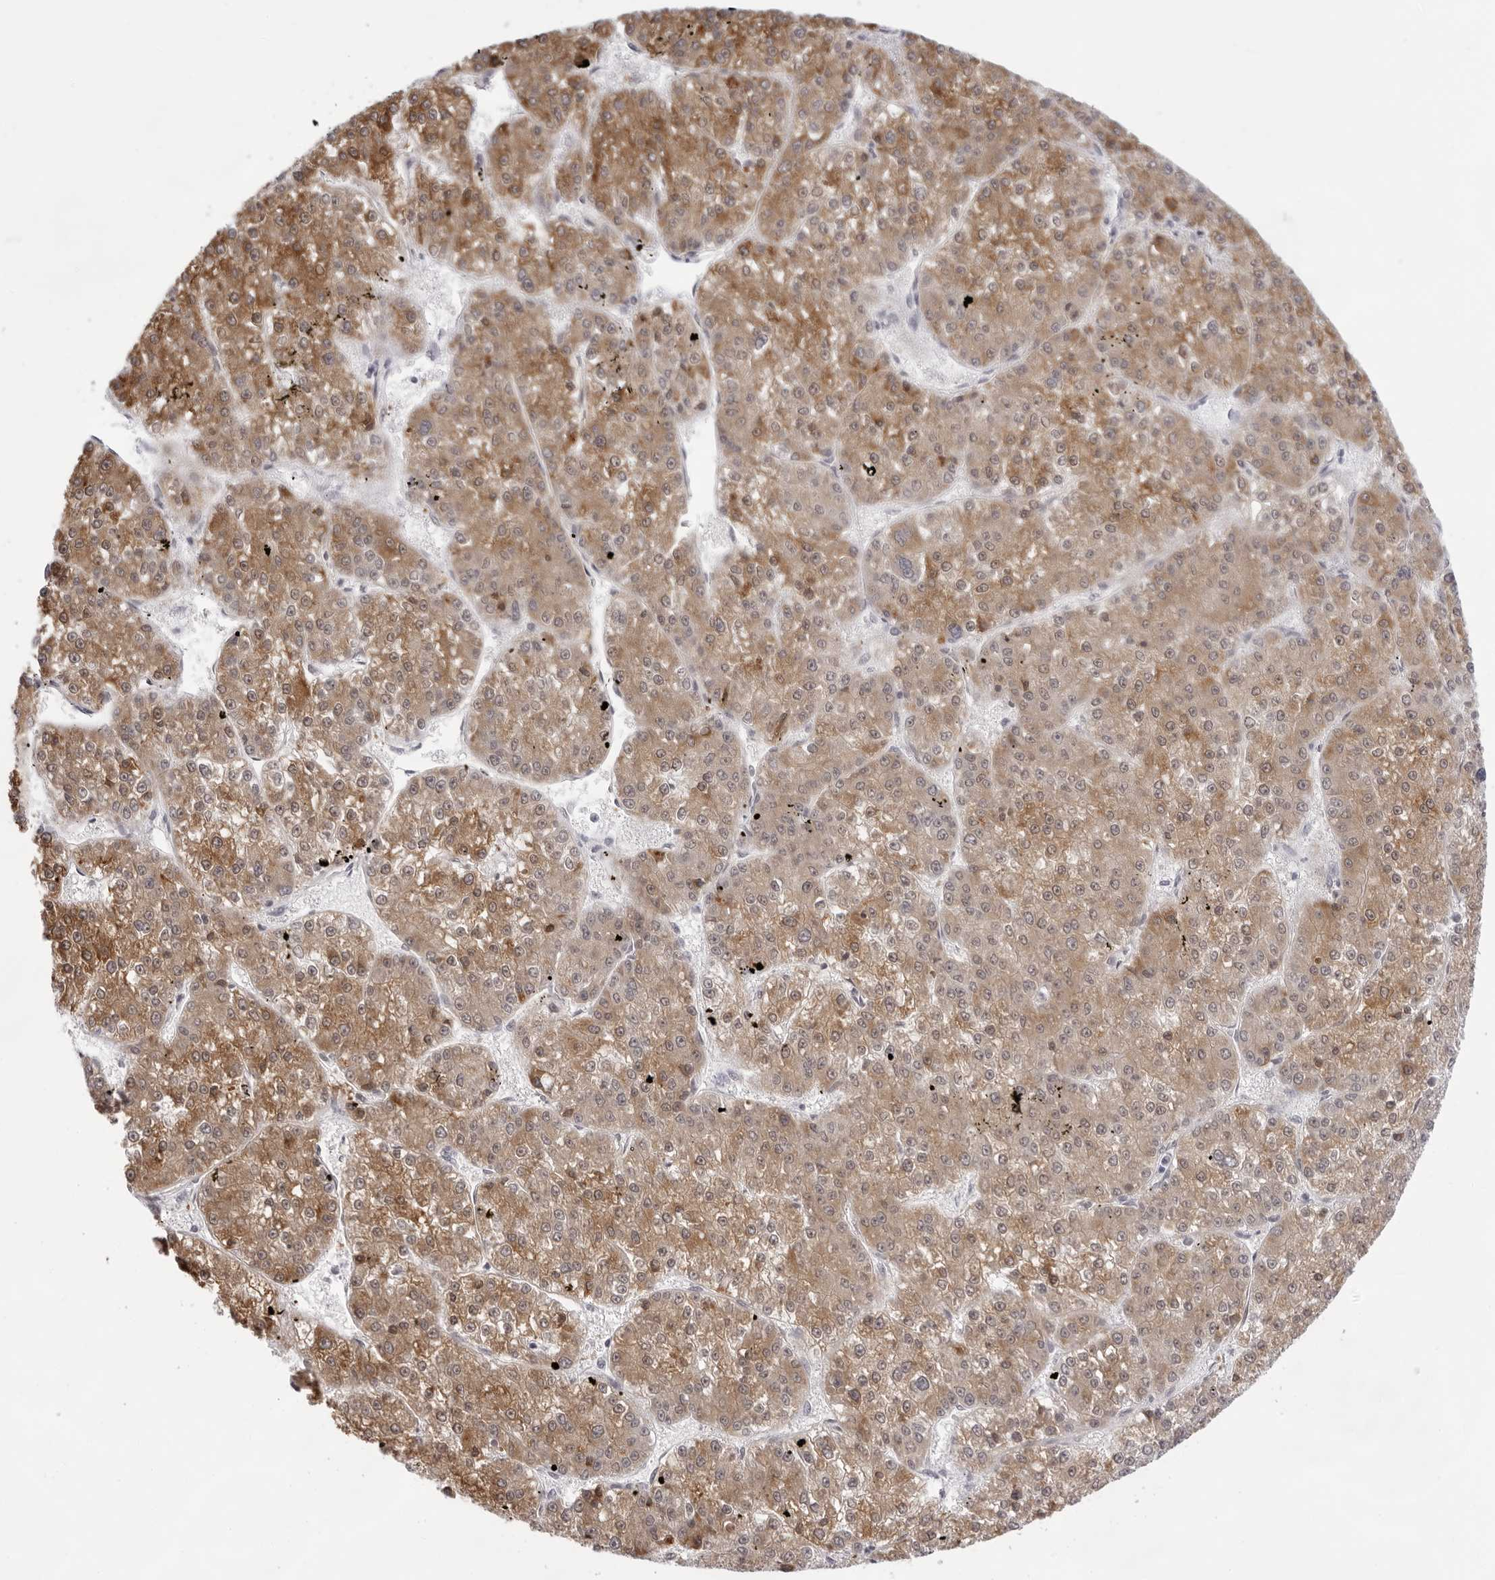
{"staining": {"intensity": "moderate", "quantity": ">75%", "location": "cytoplasmic/membranous"}, "tissue": "liver cancer", "cell_type": "Tumor cells", "image_type": "cancer", "snomed": [{"axis": "morphology", "description": "Carcinoma, Hepatocellular, NOS"}, {"axis": "topography", "description": "Liver"}], "caption": "IHC (DAB (3,3'-diaminobenzidine)) staining of liver cancer shows moderate cytoplasmic/membranous protein expression in about >75% of tumor cells.", "gene": "SMIM2", "patient": {"sex": "female", "age": 73}}